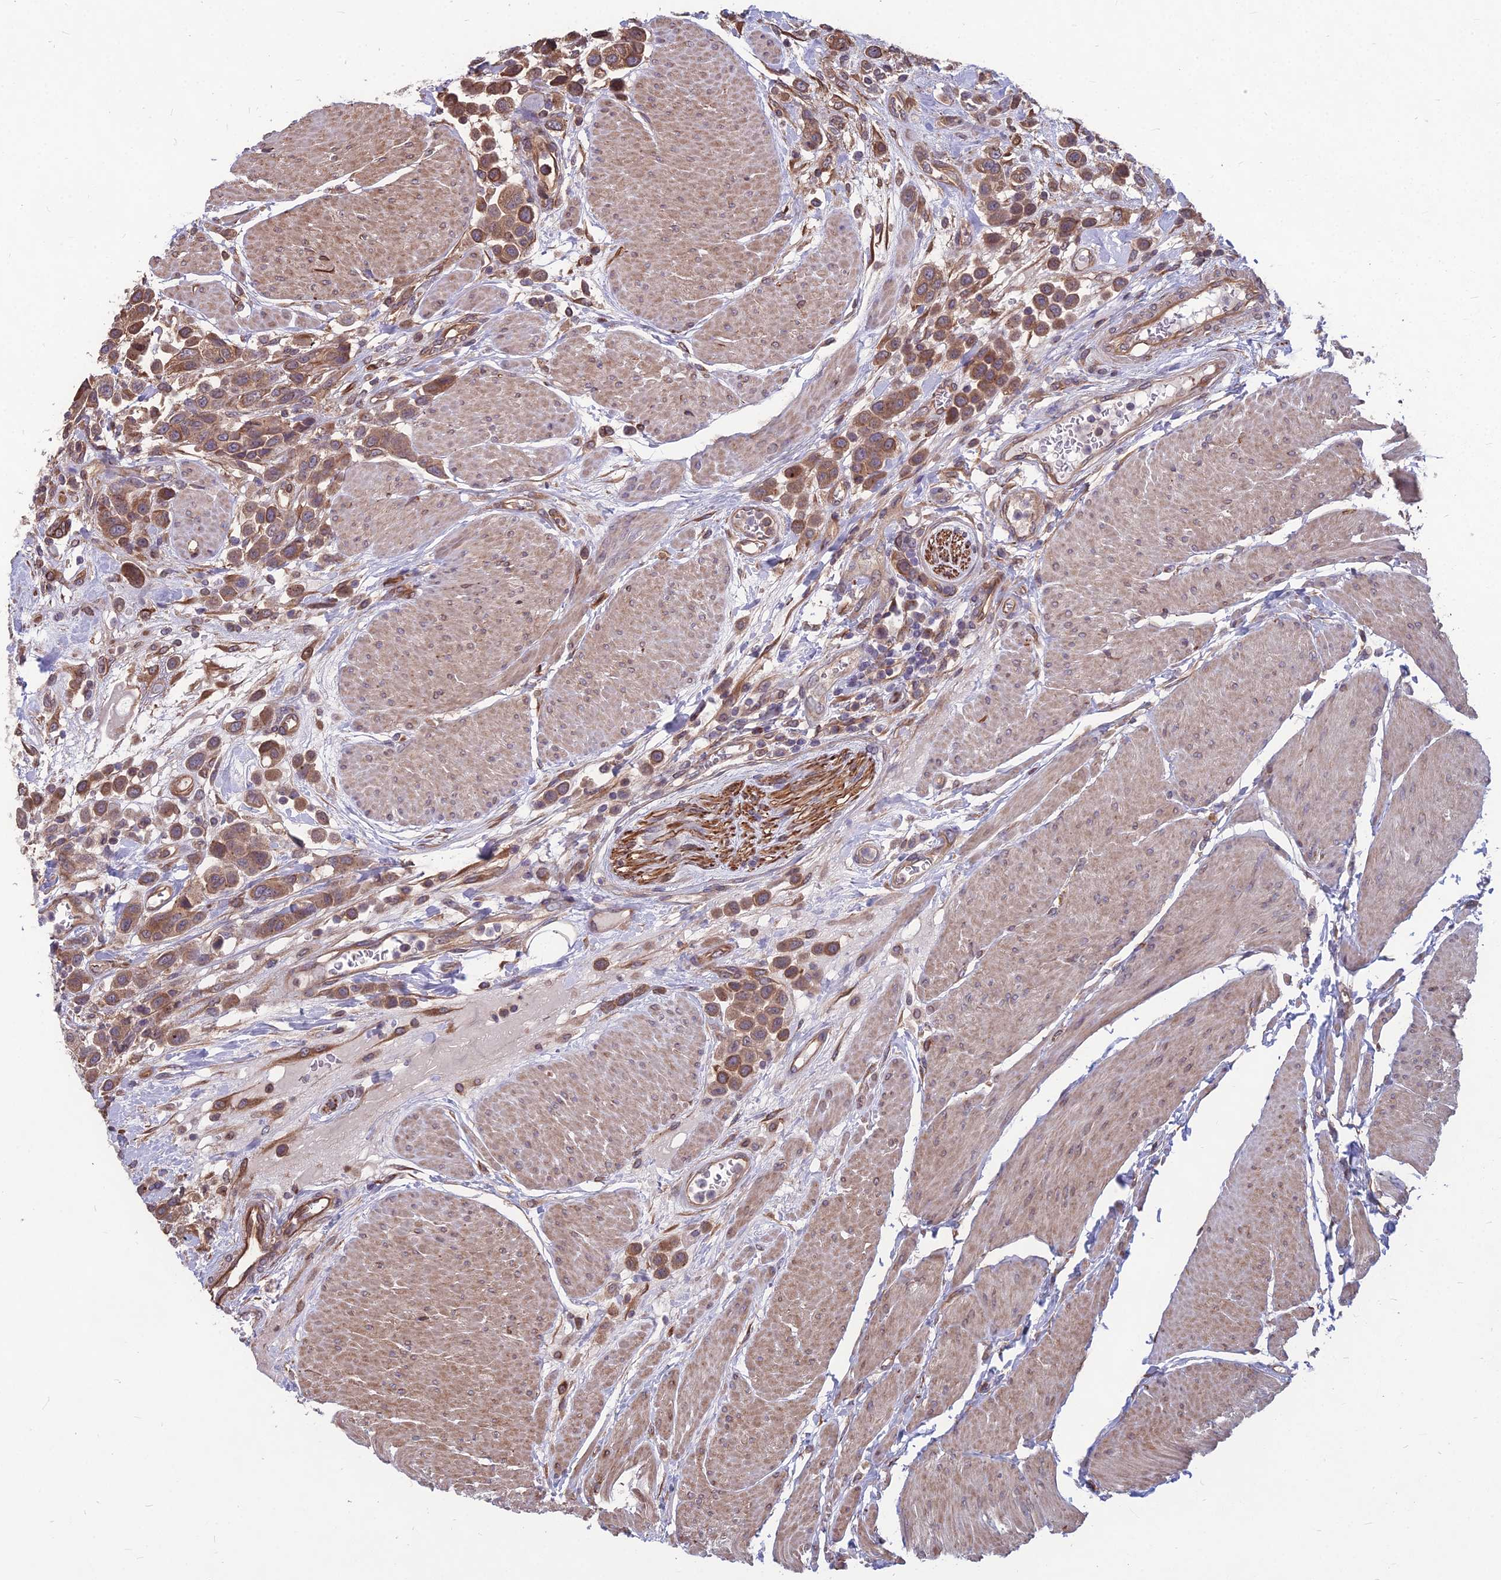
{"staining": {"intensity": "moderate", "quantity": ">75%", "location": "cytoplasmic/membranous"}, "tissue": "urothelial cancer", "cell_type": "Tumor cells", "image_type": "cancer", "snomed": [{"axis": "morphology", "description": "Urothelial carcinoma, High grade"}, {"axis": "topography", "description": "Urinary bladder"}], "caption": "Protein staining demonstrates moderate cytoplasmic/membranous positivity in approximately >75% of tumor cells in urothelial cancer.", "gene": "LSM6", "patient": {"sex": "male", "age": 50}}